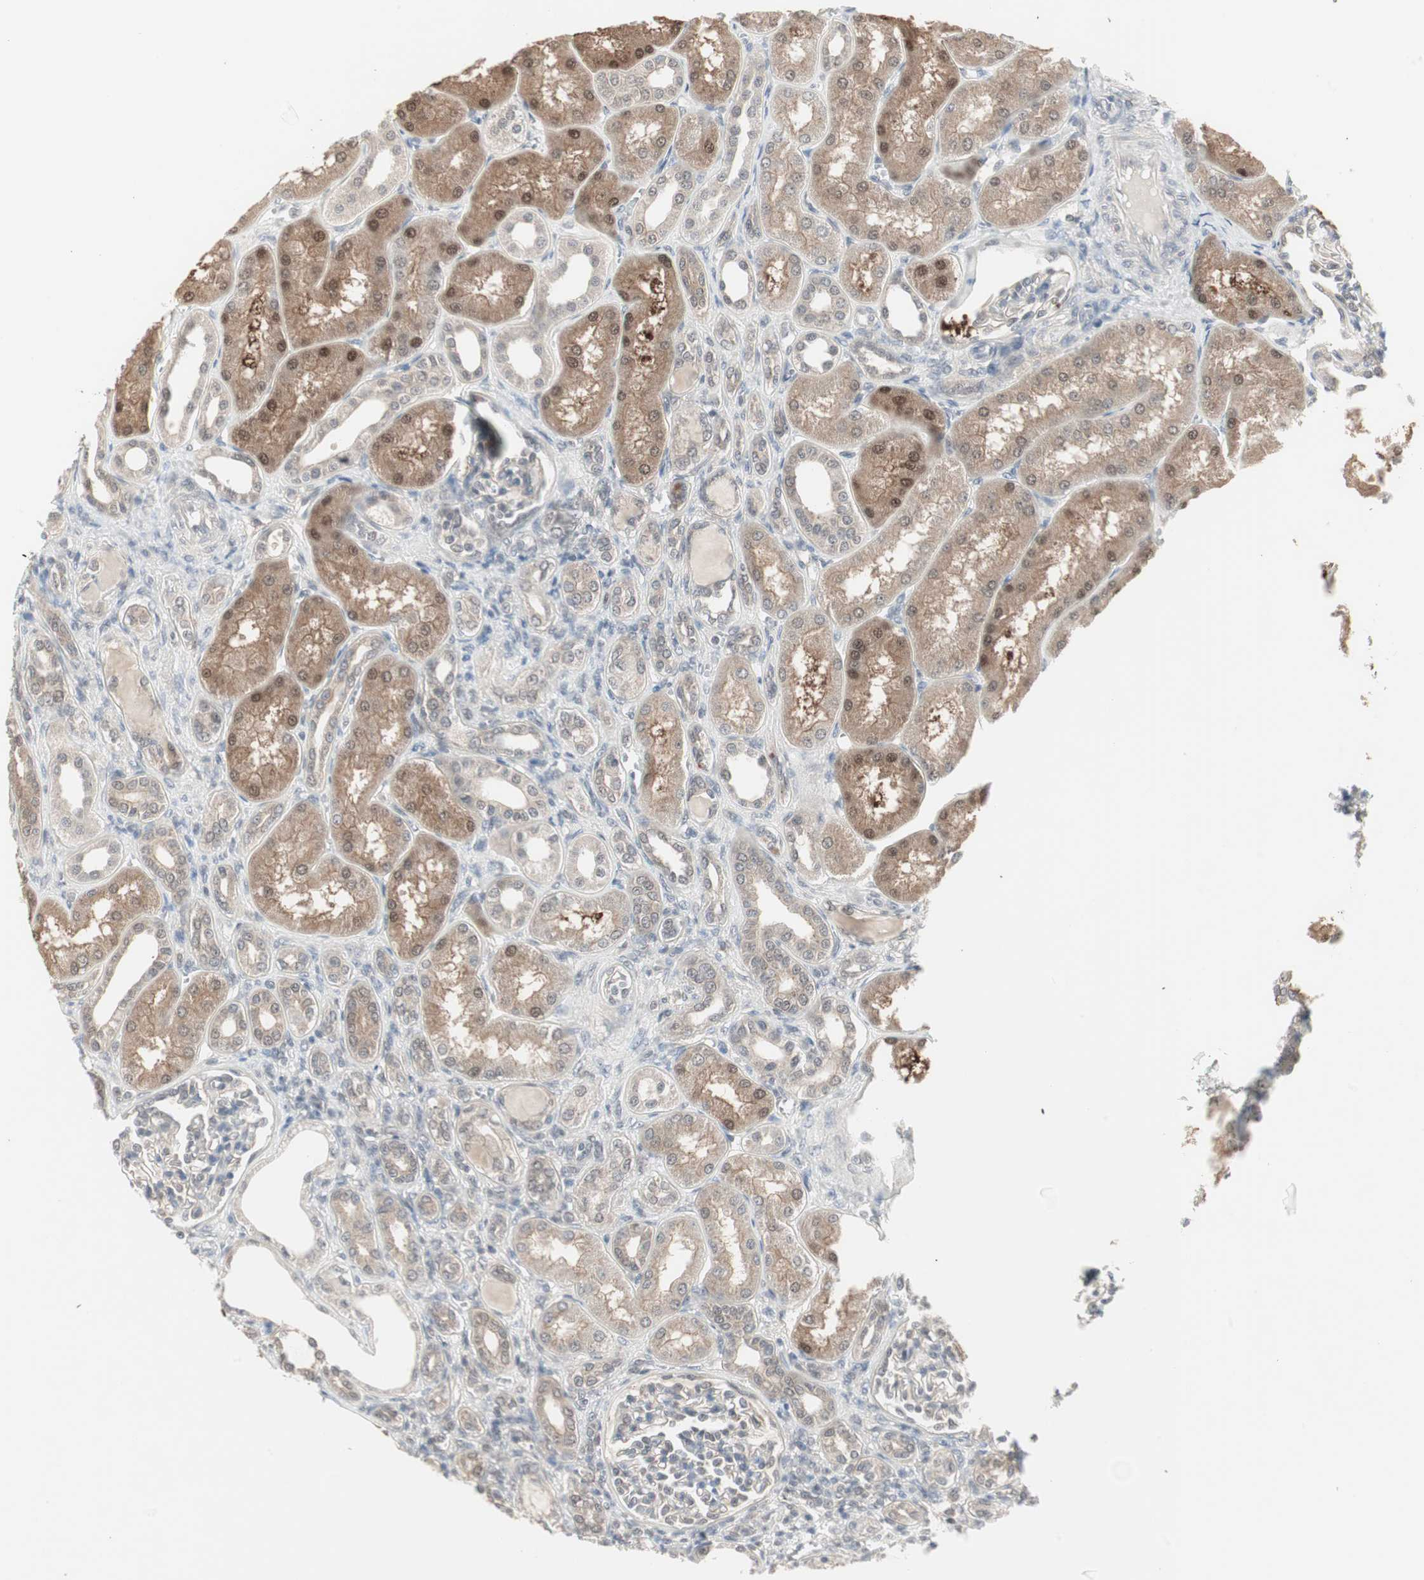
{"staining": {"intensity": "weak", "quantity": "<25%", "location": "cytoplasmic/membranous"}, "tissue": "kidney", "cell_type": "Cells in glomeruli", "image_type": "normal", "snomed": [{"axis": "morphology", "description": "Normal tissue, NOS"}, {"axis": "topography", "description": "Kidney"}], "caption": "IHC of benign human kidney shows no positivity in cells in glomeruli. (Immunohistochemistry (ihc), brightfield microscopy, high magnification).", "gene": "PTPA", "patient": {"sex": "male", "age": 7}}